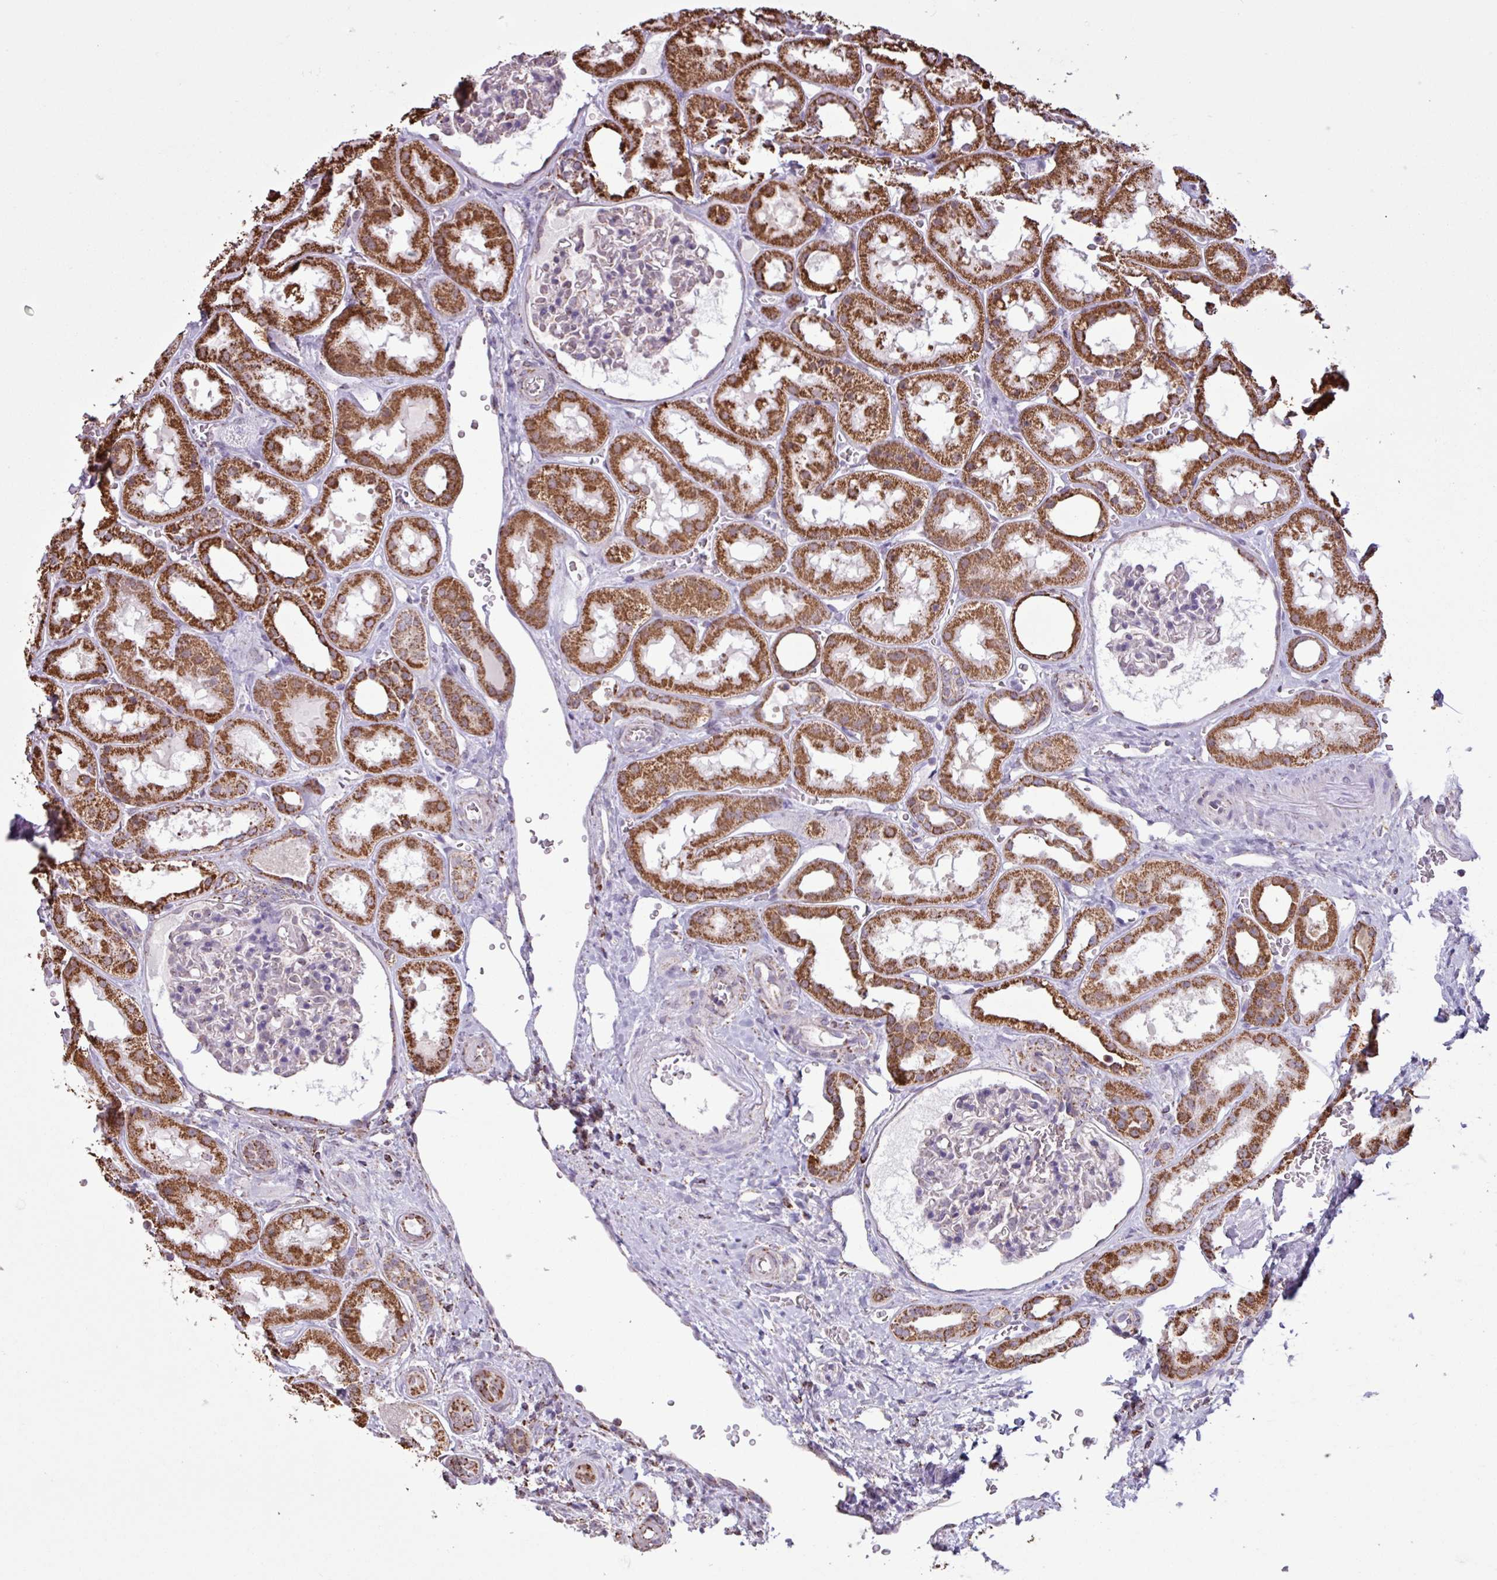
{"staining": {"intensity": "negative", "quantity": "none", "location": "none"}, "tissue": "kidney", "cell_type": "Cells in glomeruli", "image_type": "normal", "snomed": [{"axis": "morphology", "description": "Normal tissue, NOS"}, {"axis": "topography", "description": "Kidney"}], "caption": "High magnification brightfield microscopy of benign kidney stained with DAB (brown) and counterstained with hematoxylin (blue): cells in glomeruli show no significant expression.", "gene": "ALG8", "patient": {"sex": "female", "age": 41}}